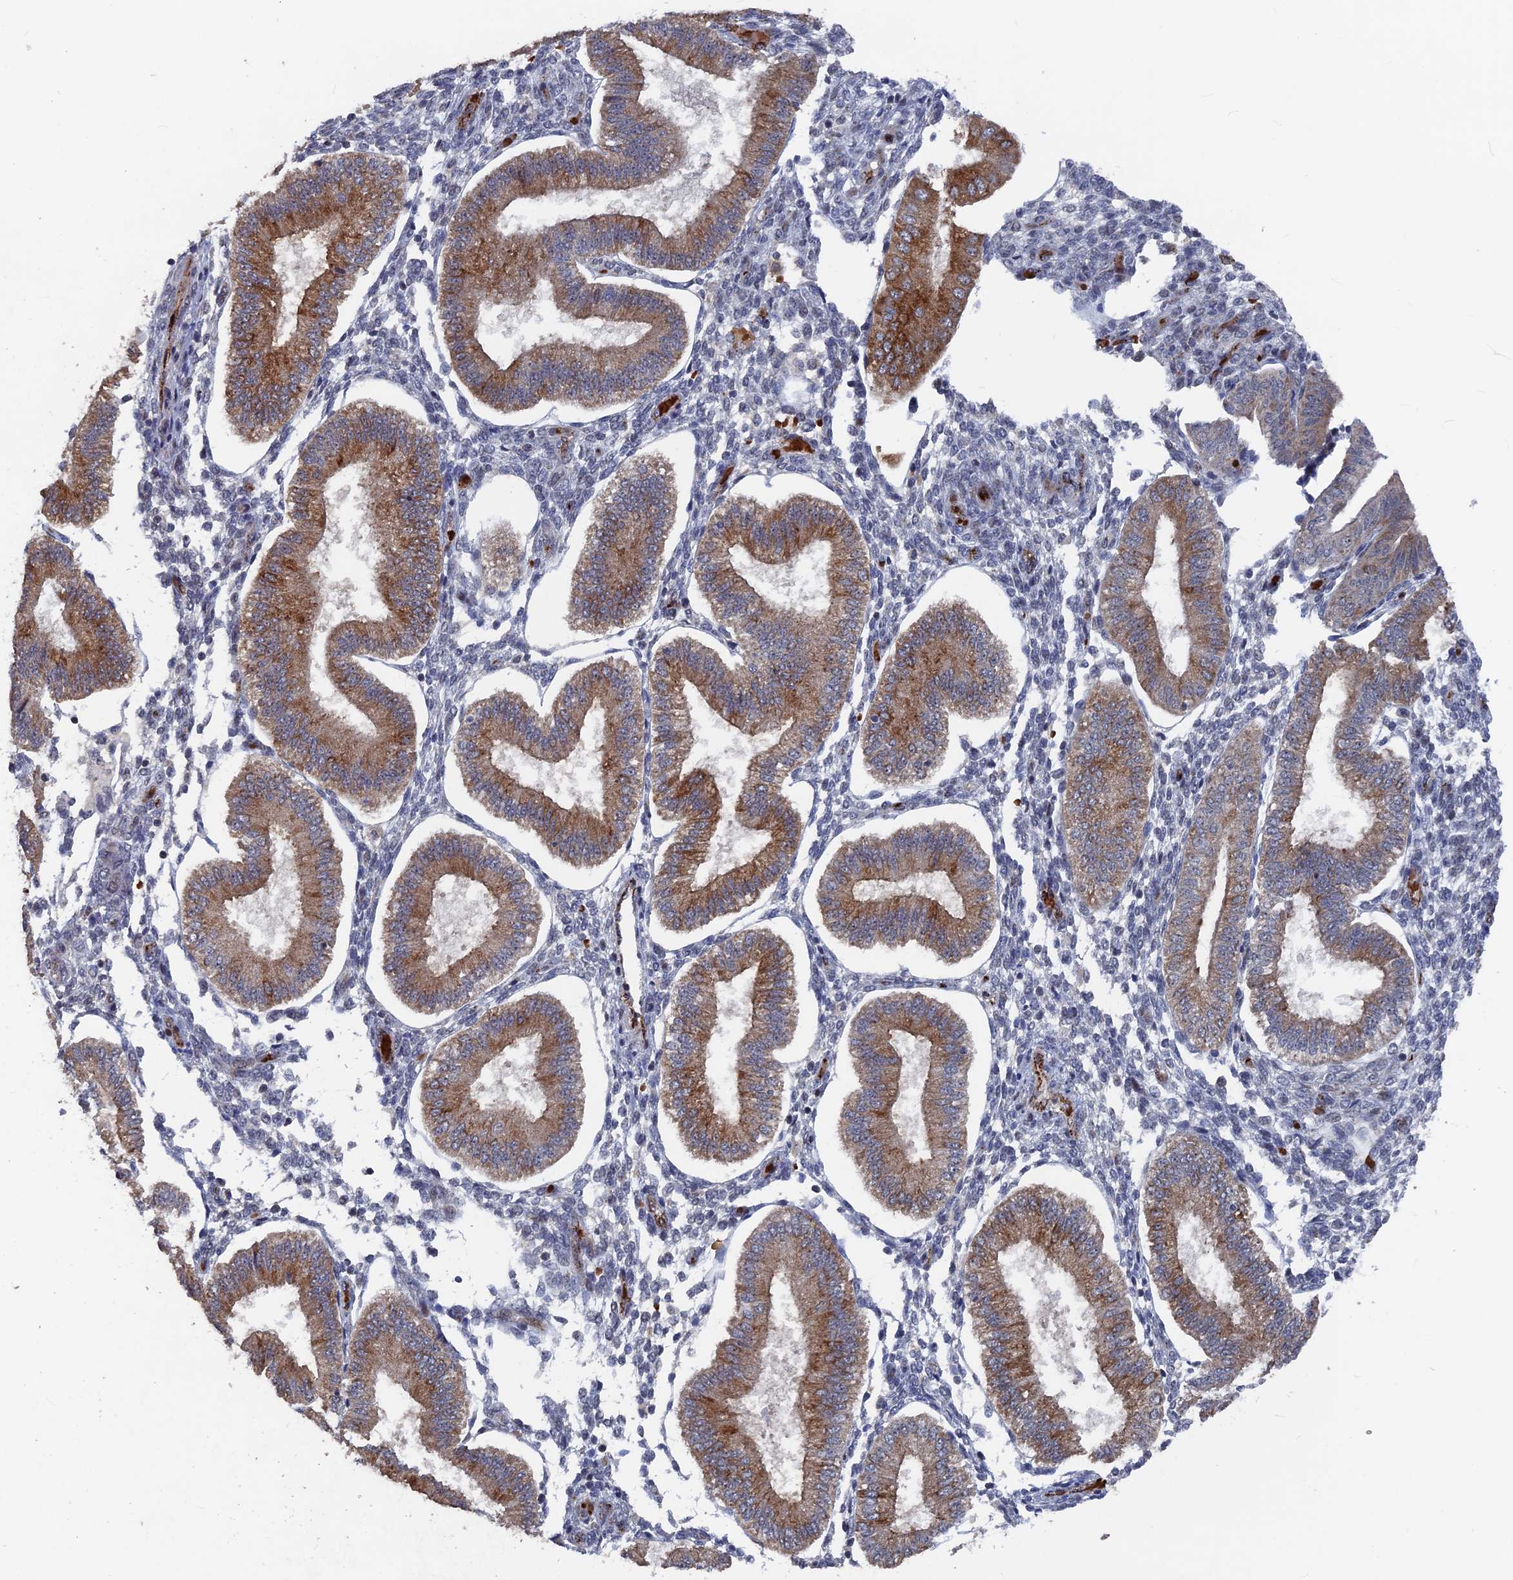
{"staining": {"intensity": "negative", "quantity": "none", "location": "none"}, "tissue": "endometrium", "cell_type": "Cells in endometrial stroma", "image_type": "normal", "snomed": [{"axis": "morphology", "description": "Normal tissue, NOS"}, {"axis": "topography", "description": "Endometrium"}], "caption": "DAB immunohistochemical staining of unremarkable endometrium reveals no significant expression in cells in endometrial stroma. (DAB IHC with hematoxylin counter stain).", "gene": "SH3D21", "patient": {"sex": "female", "age": 39}}